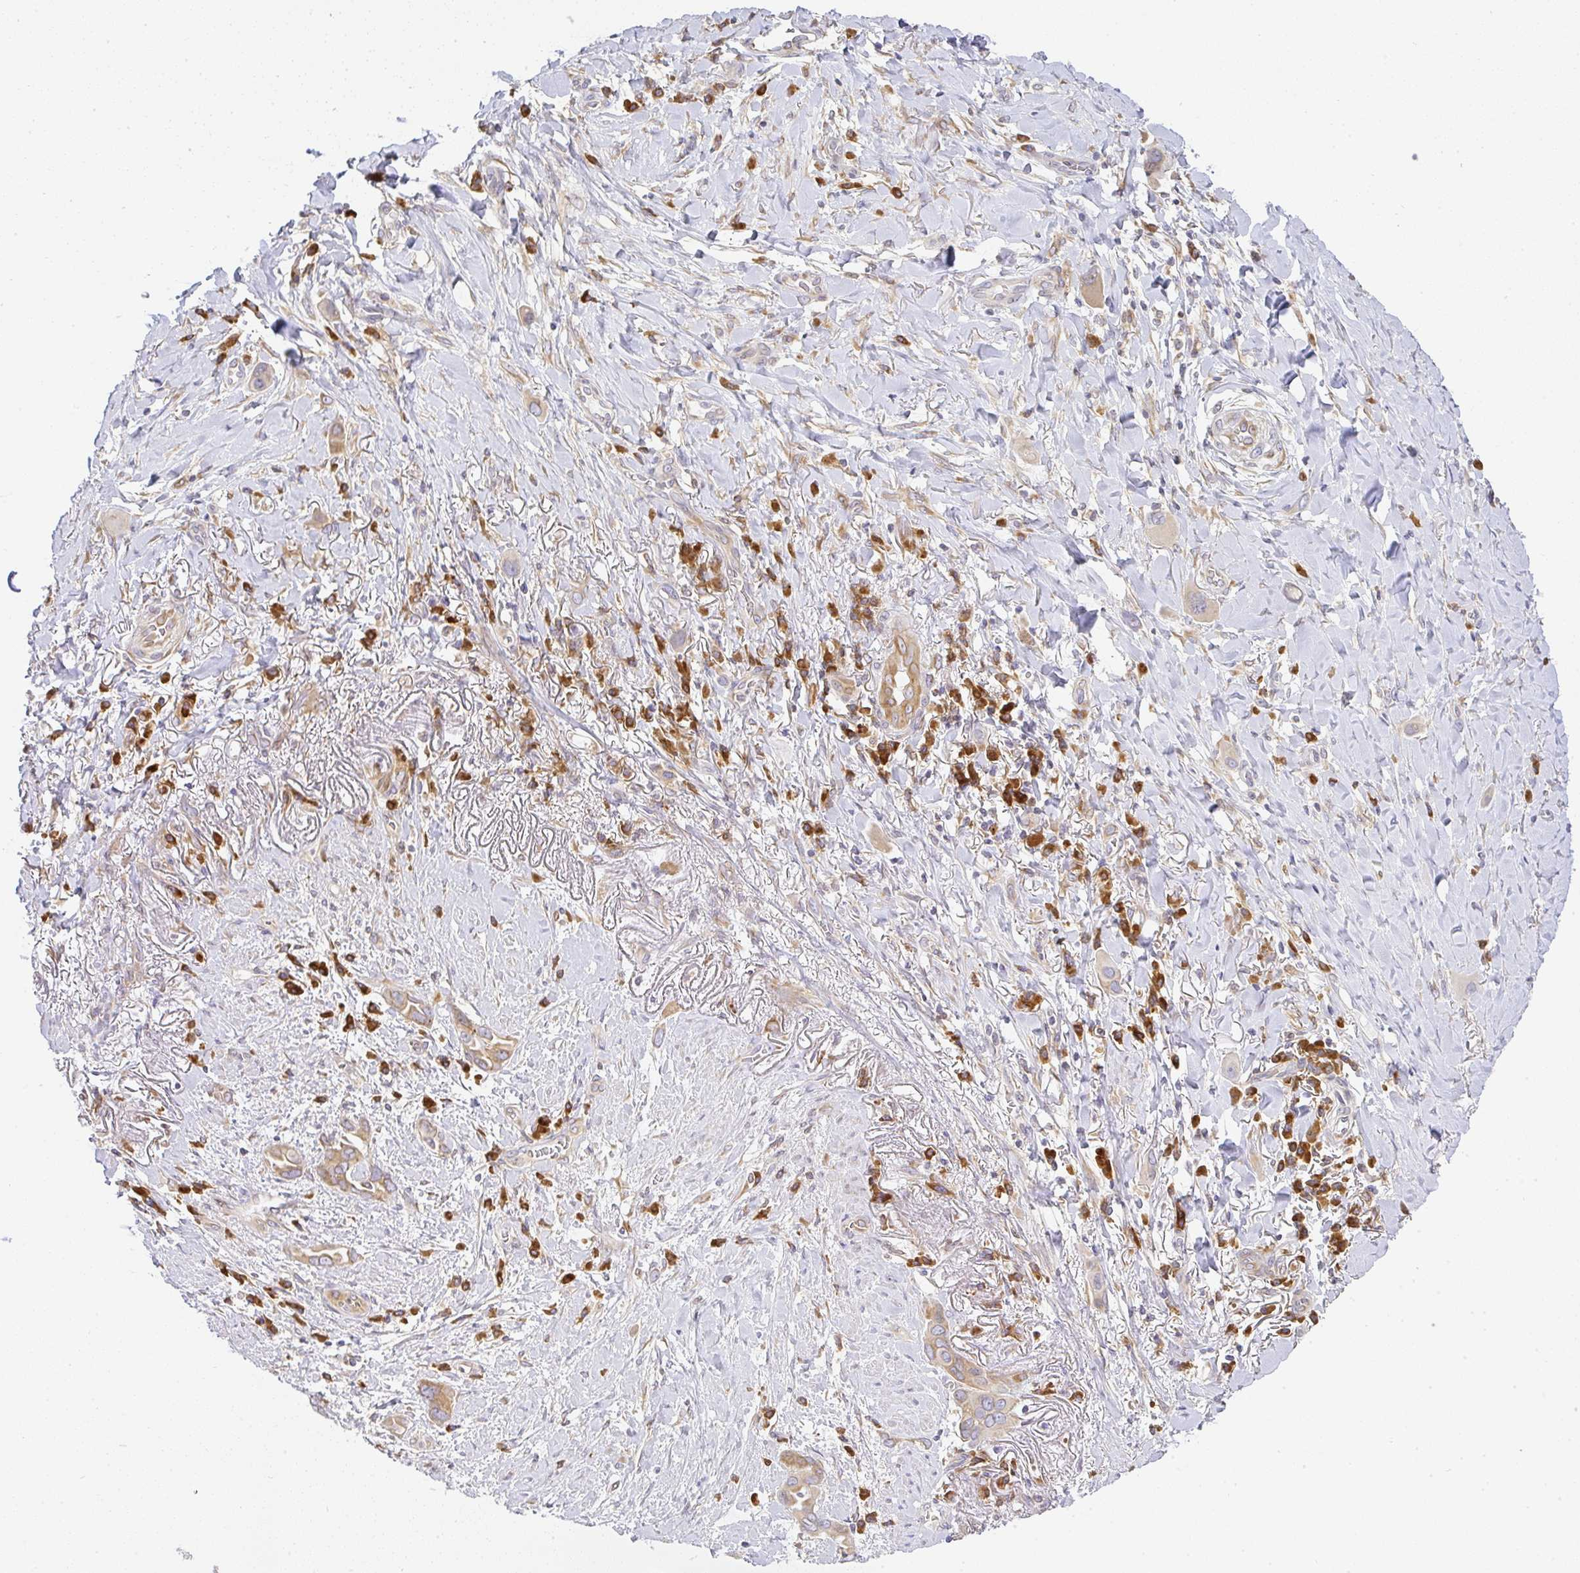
{"staining": {"intensity": "moderate", "quantity": ">75%", "location": "cytoplasmic/membranous"}, "tissue": "lung cancer", "cell_type": "Tumor cells", "image_type": "cancer", "snomed": [{"axis": "morphology", "description": "Adenocarcinoma, NOS"}, {"axis": "topography", "description": "Lung"}], "caption": "This photomicrograph demonstrates lung cancer (adenocarcinoma) stained with immunohistochemistry (IHC) to label a protein in brown. The cytoplasmic/membranous of tumor cells show moderate positivity for the protein. Nuclei are counter-stained blue.", "gene": "DERL2", "patient": {"sex": "male", "age": 76}}